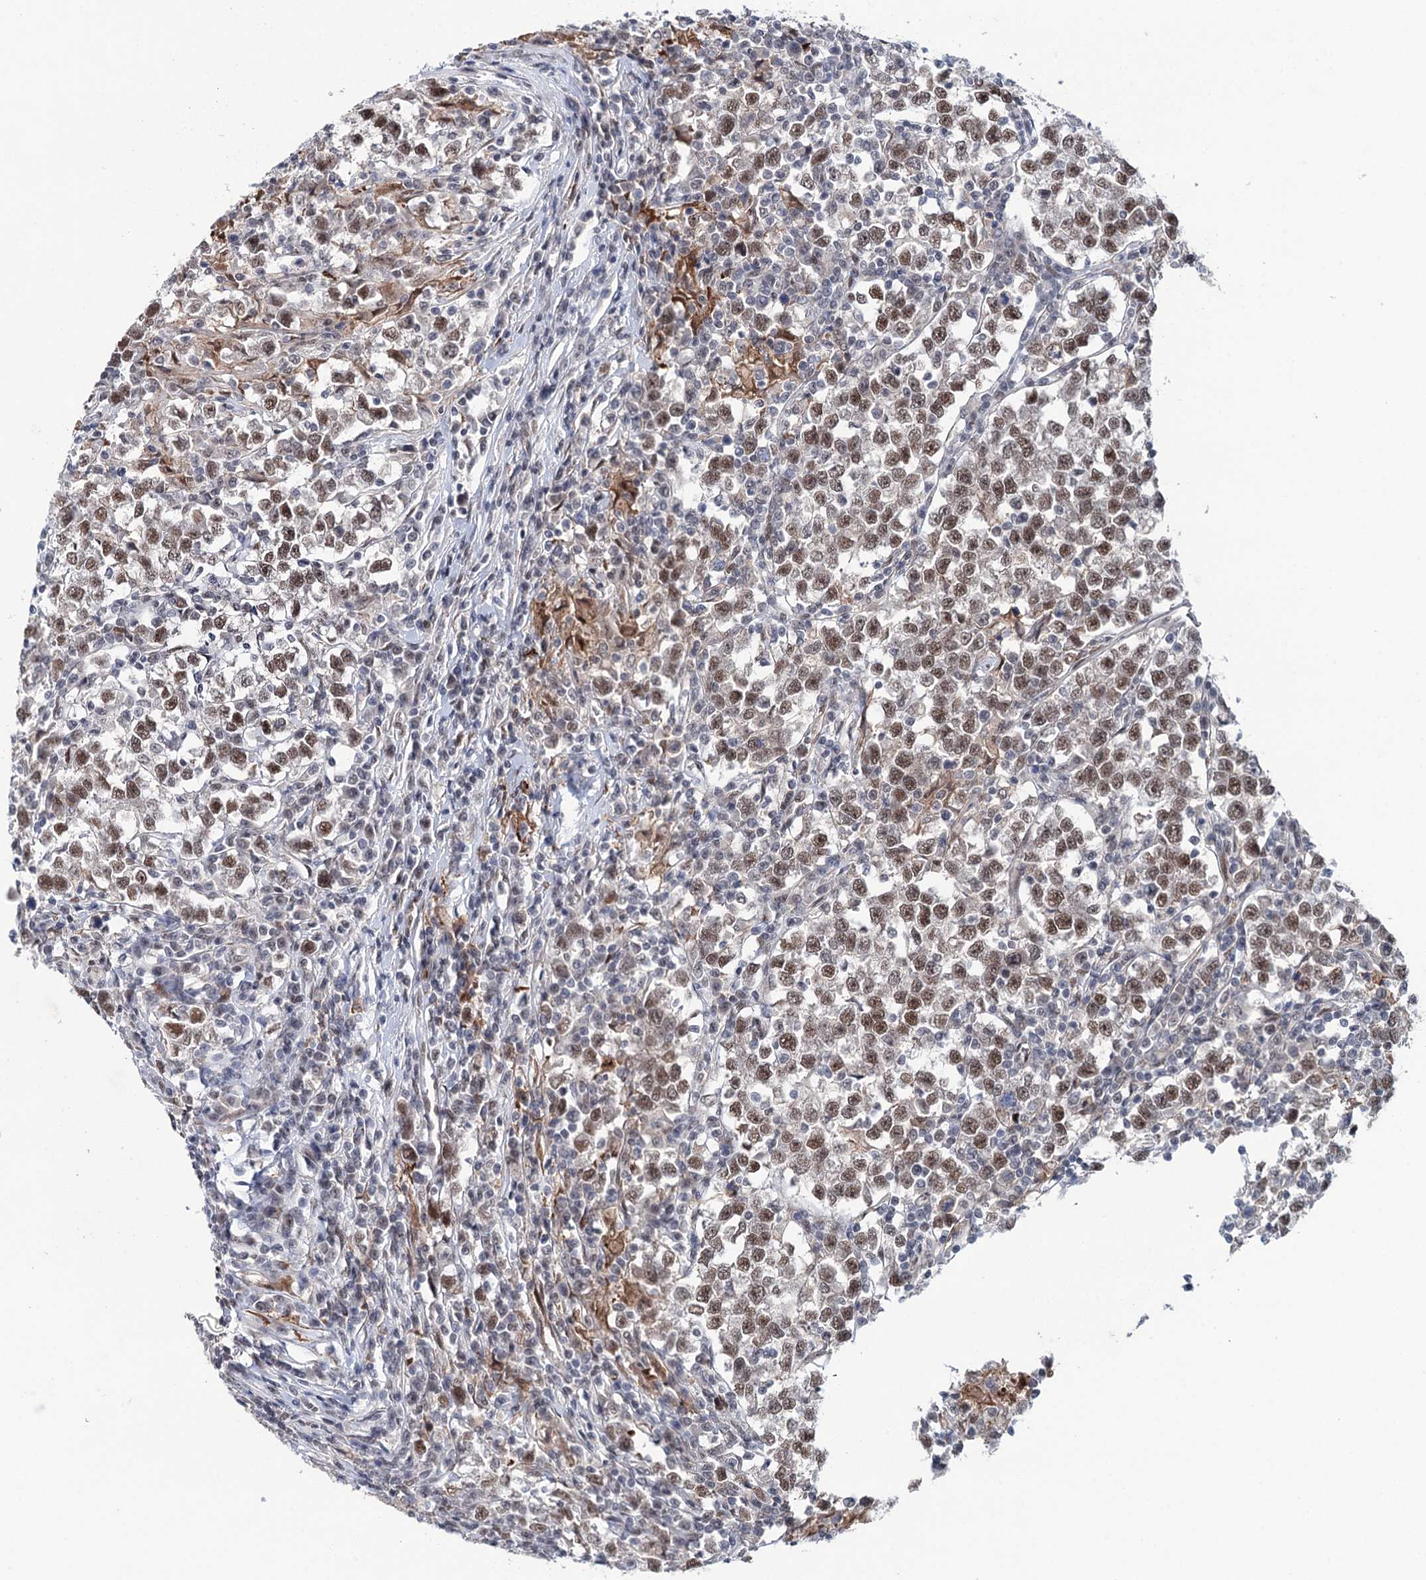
{"staining": {"intensity": "moderate", "quantity": ">75%", "location": "nuclear"}, "tissue": "testis cancer", "cell_type": "Tumor cells", "image_type": "cancer", "snomed": [{"axis": "morphology", "description": "Normal tissue, NOS"}, {"axis": "morphology", "description": "Seminoma, NOS"}, {"axis": "topography", "description": "Testis"}], "caption": "Moderate nuclear protein expression is appreciated in approximately >75% of tumor cells in testis seminoma.", "gene": "FAM53A", "patient": {"sex": "male", "age": 43}}